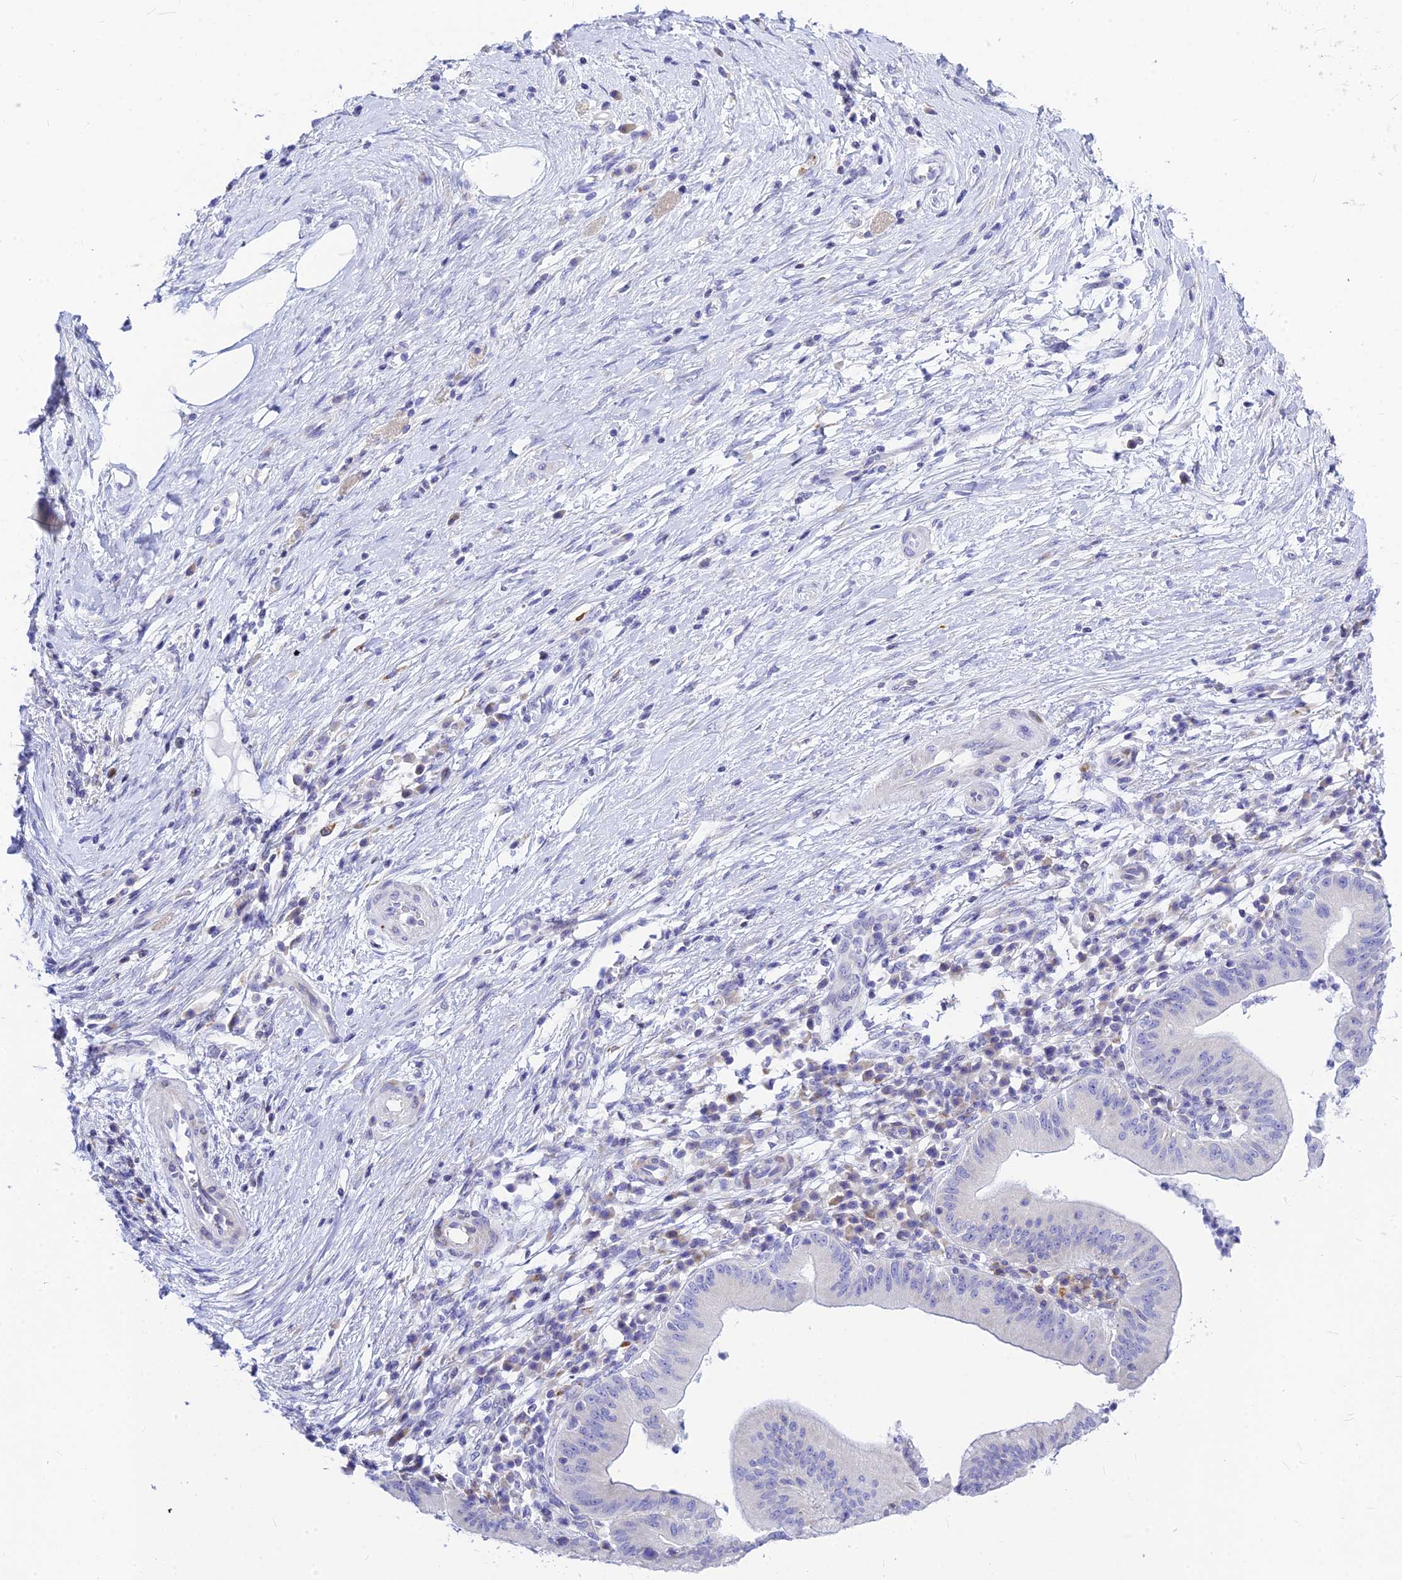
{"staining": {"intensity": "negative", "quantity": "none", "location": "none"}, "tissue": "pancreatic cancer", "cell_type": "Tumor cells", "image_type": "cancer", "snomed": [{"axis": "morphology", "description": "Adenocarcinoma, NOS"}, {"axis": "topography", "description": "Pancreas"}], "caption": "Immunohistochemical staining of human pancreatic adenocarcinoma displays no significant staining in tumor cells.", "gene": "CNOT6", "patient": {"sex": "male", "age": 68}}